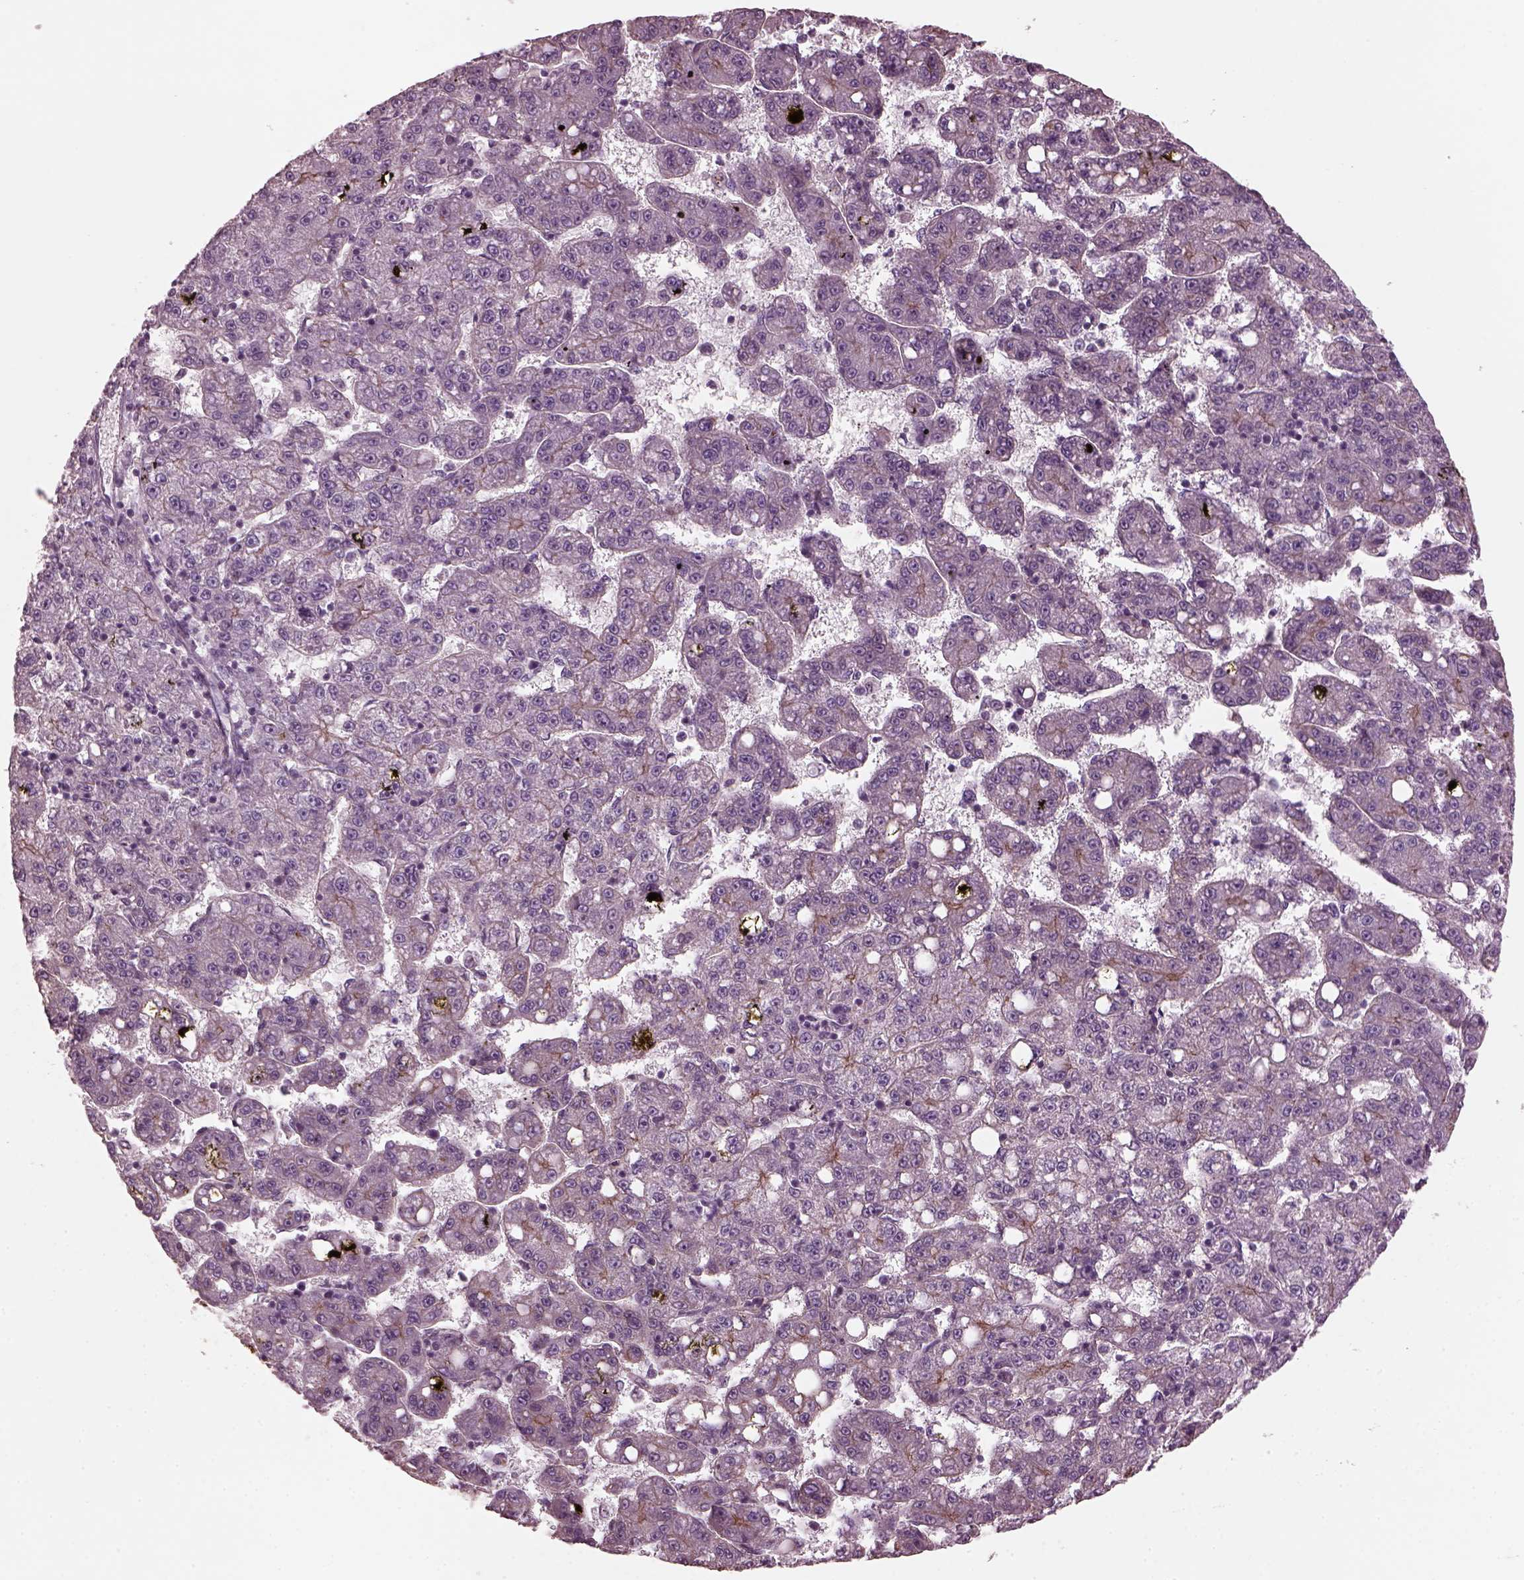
{"staining": {"intensity": "moderate", "quantity": "<25%", "location": "cytoplasmic/membranous"}, "tissue": "liver cancer", "cell_type": "Tumor cells", "image_type": "cancer", "snomed": [{"axis": "morphology", "description": "Carcinoma, Hepatocellular, NOS"}, {"axis": "topography", "description": "Liver"}], "caption": "This is an image of immunohistochemistry staining of liver cancer (hepatocellular carcinoma), which shows moderate staining in the cytoplasmic/membranous of tumor cells.", "gene": "ODAD1", "patient": {"sex": "female", "age": 65}}